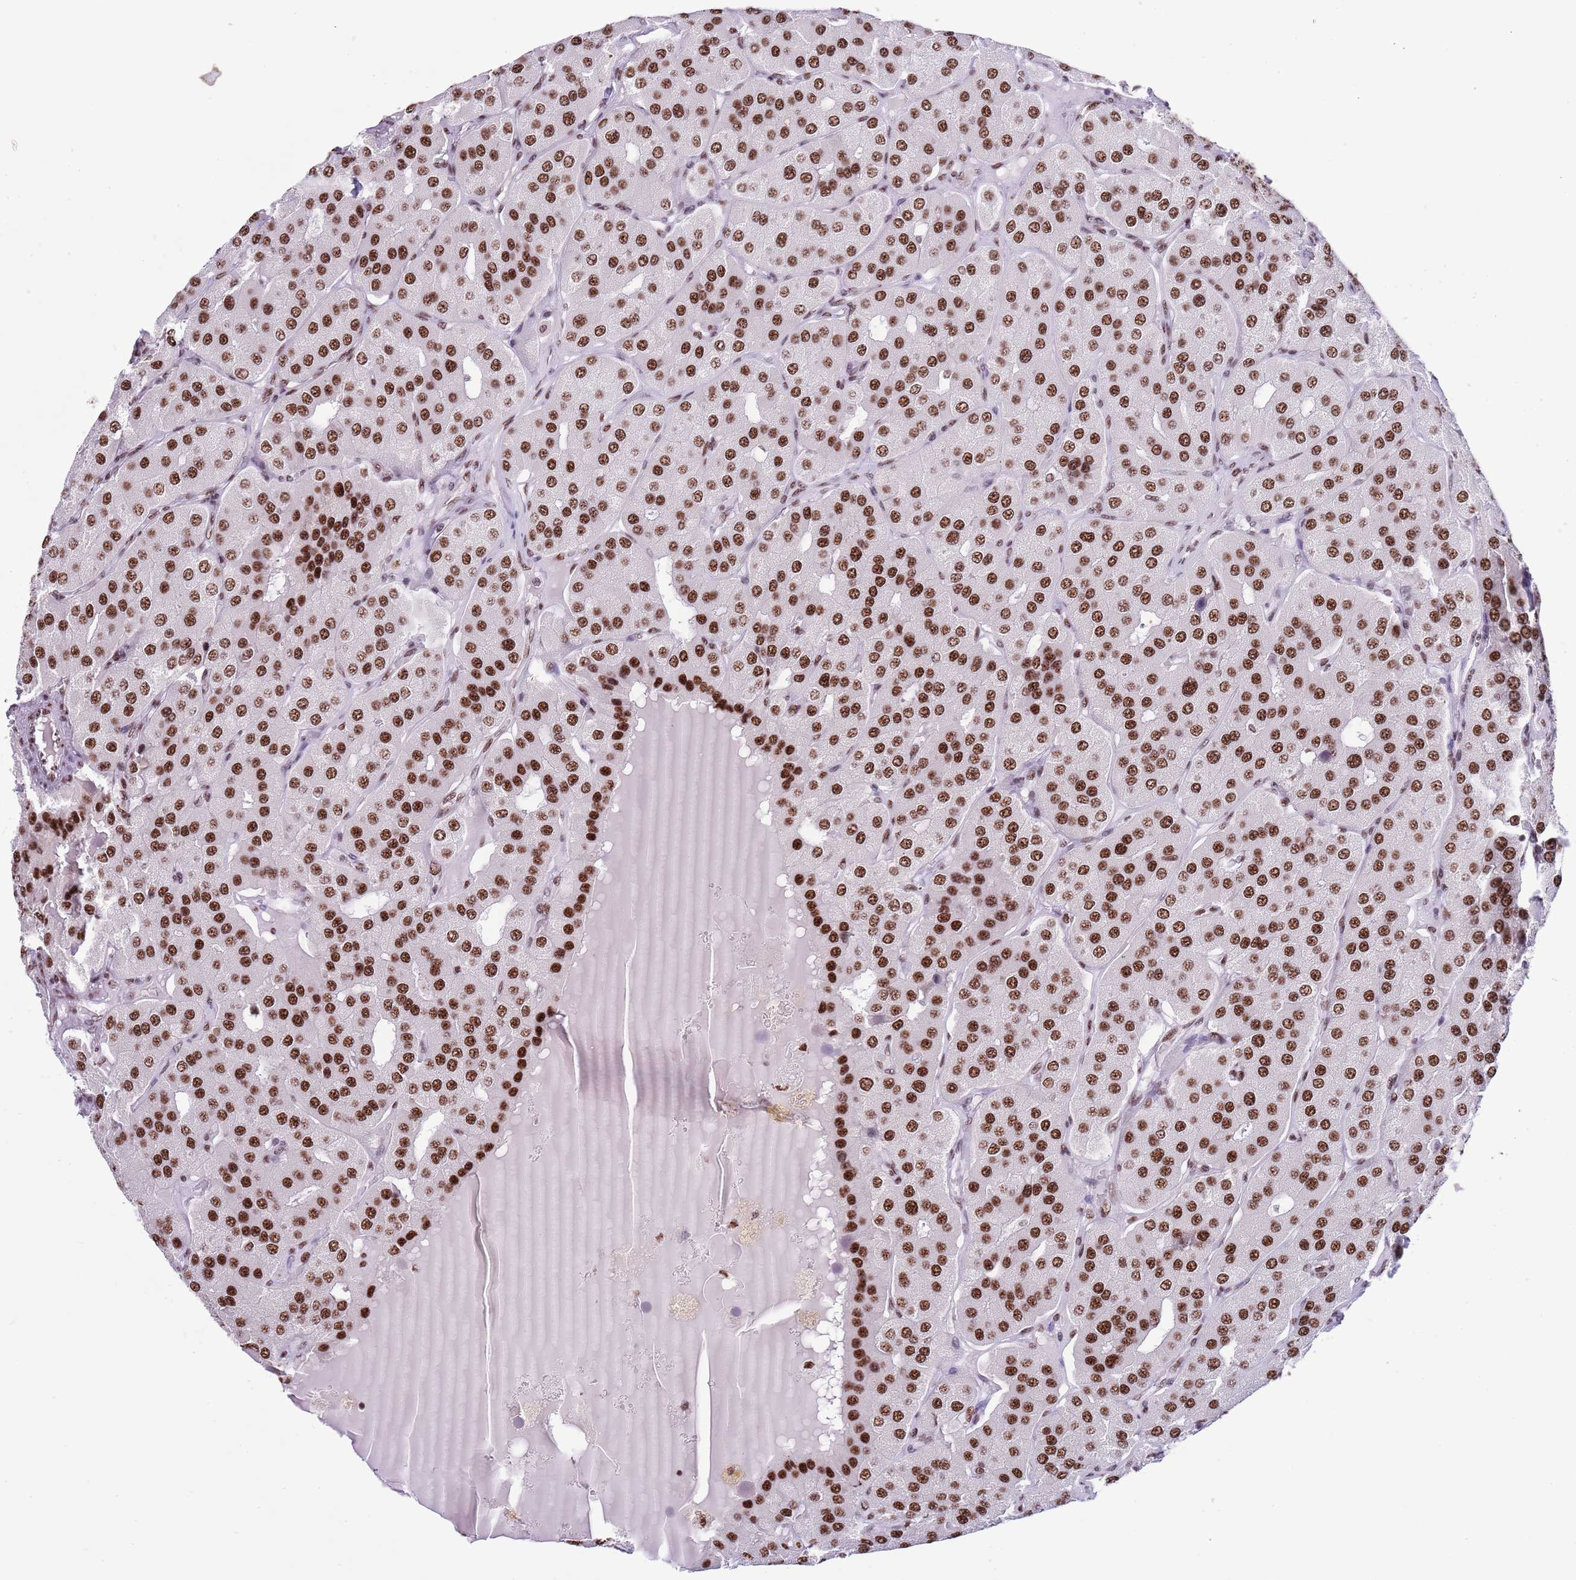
{"staining": {"intensity": "strong", "quantity": ">75%", "location": "nuclear"}, "tissue": "parathyroid gland", "cell_type": "Glandular cells", "image_type": "normal", "snomed": [{"axis": "morphology", "description": "Normal tissue, NOS"}, {"axis": "morphology", "description": "Adenoma, NOS"}, {"axis": "topography", "description": "Parathyroid gland"}], "caption": "Immunohistochemical staining of unremarkable parathyroid gland reveals >75% levels of strong nuclear protein expression in about >75% of glandular cells.", "gene": "SF3A2", "patient": {"sex": "female", "age": 86}}